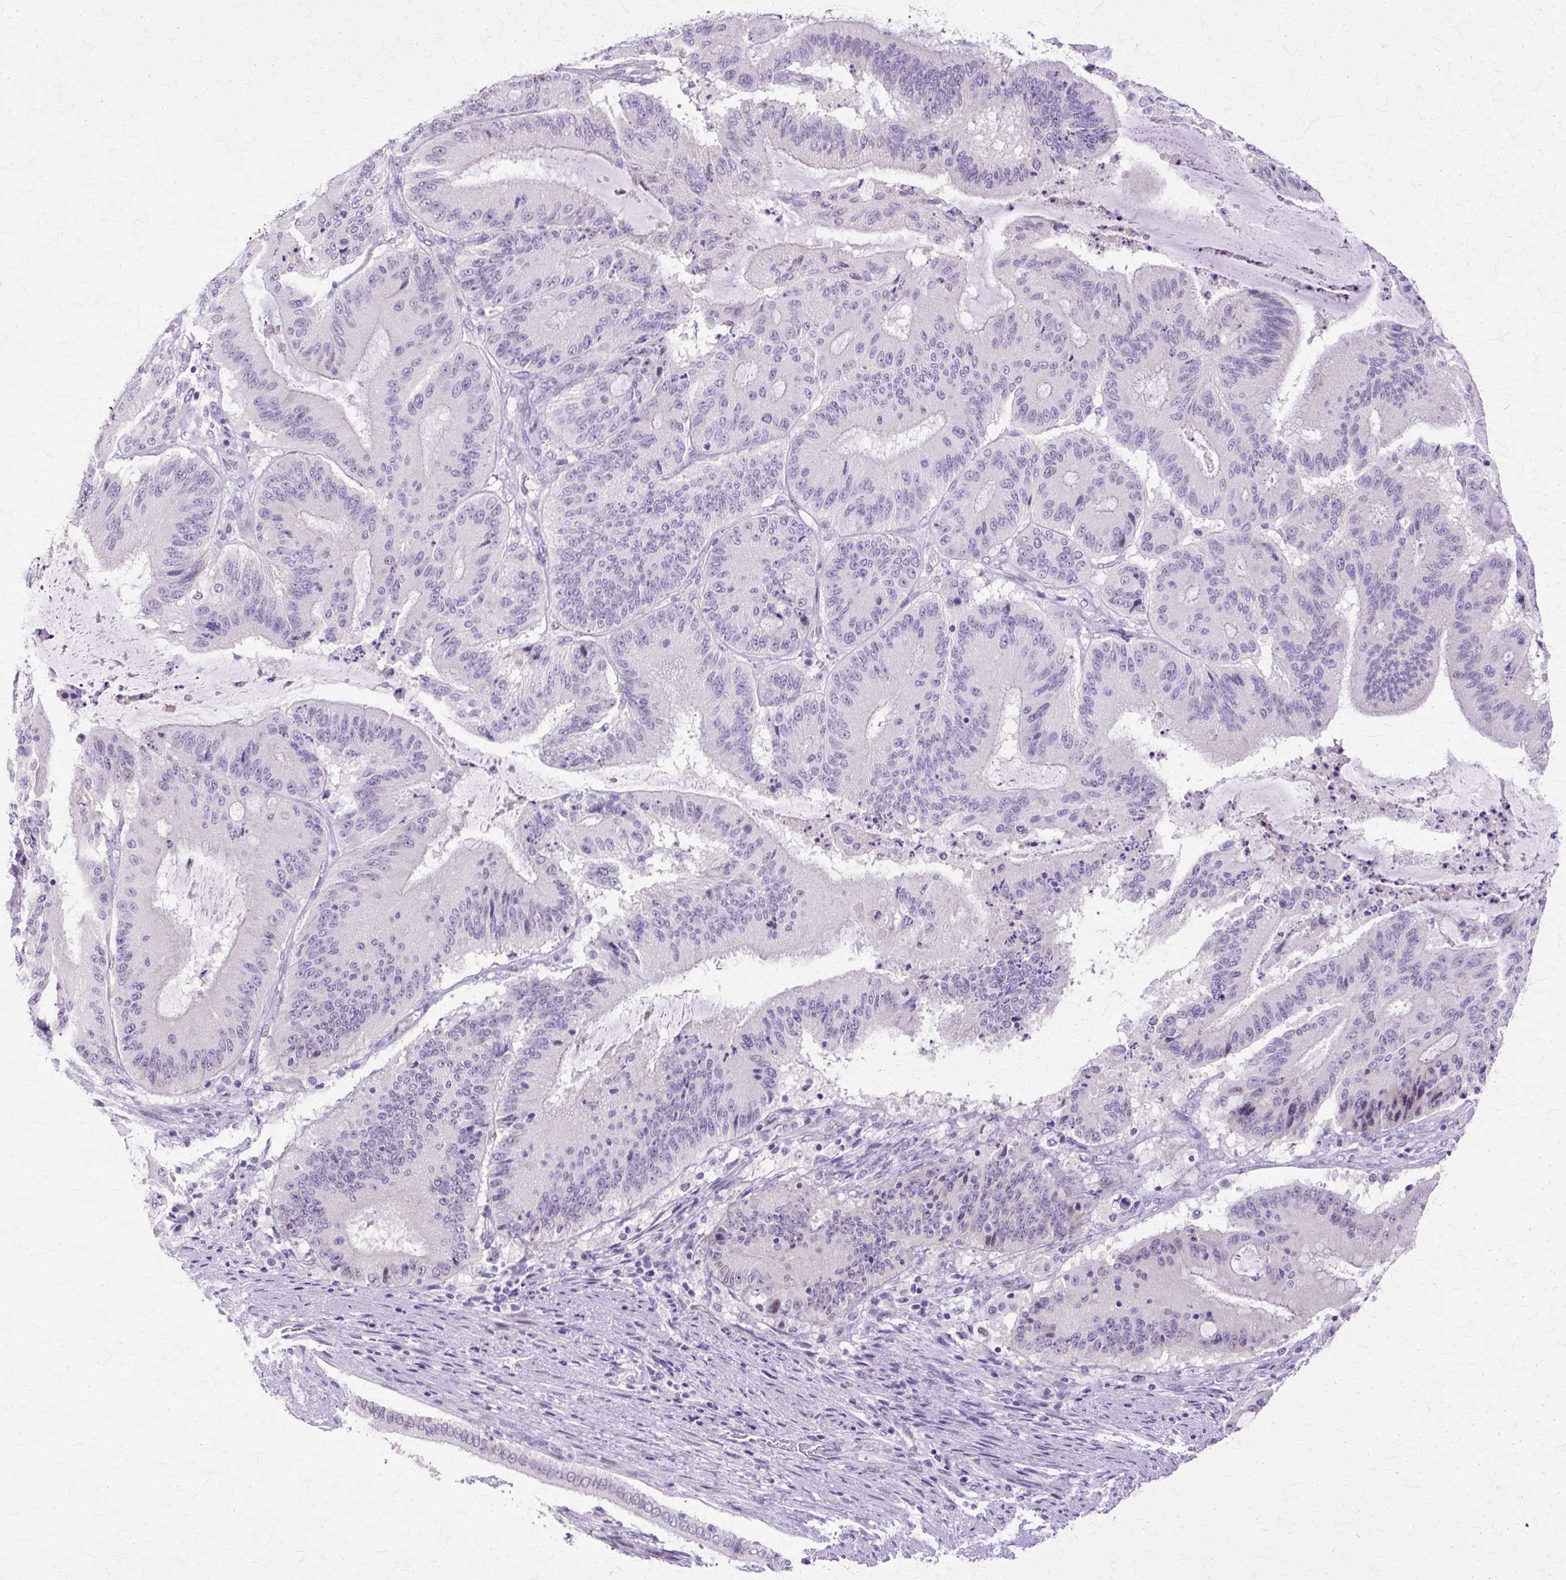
{"staining": {"intensity": "negative", "quantity": "none", "location": "none"}, "tissue": "liver cancer", "cell_type": "Tumor cells", "image_type": "cancer", "snomed": [{"axis": "morphology", "description": "Normal tissue, NOS"}, {"axis": "morphology", "description": "Cholangiocarcinoma"}, {"axis": "topography", "description": "Liver"}, {"axis": "topography", "description": "Peripheral nerve tissue"}], "caption": "This micrograph is of liver cholangiocarcinoma stained with IHC to label a protein in brown with the nuclei are counter-stained blue. There is no positivity in tumor cells.", "gene": "HSPA8", "patient": {"sex": "female", "age": 73}}